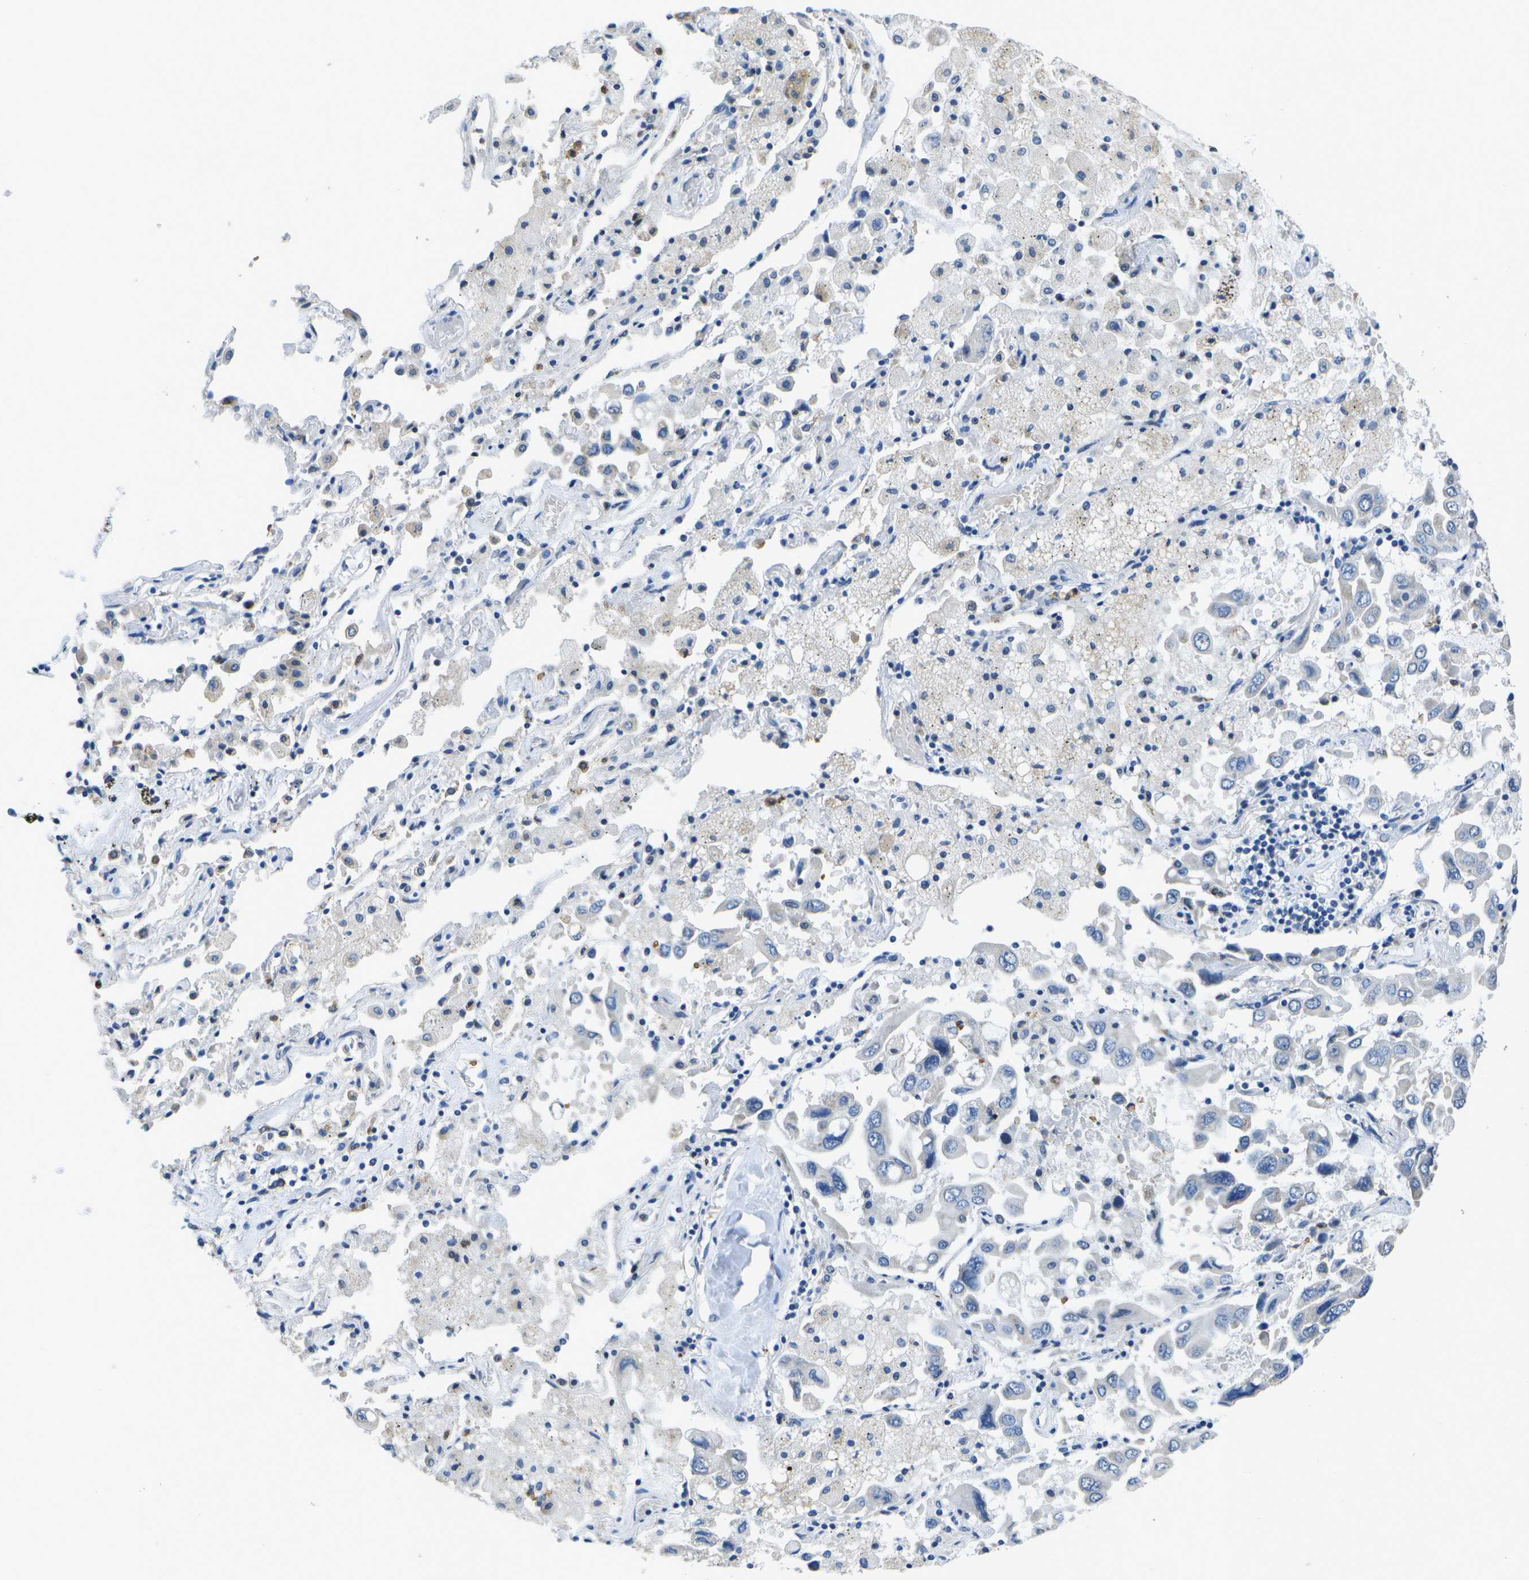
{"staining": {"intensity": "negative", "quantity": "none", "location": "none"}, "tissue": "lung cancer", "cell_type": "Tumor cells", "image_type": "cancer", "snomed": [{"axis": "morphology", "description": "Adenocarcinoma, NOS"}, {"axis": "topography", "description": "Lung"}], "caption": "Tumor cells show no significant expression in adenocarcinoma (lung).", "gene": "DSE", "patient": {"sex": "male", "age": 64}}